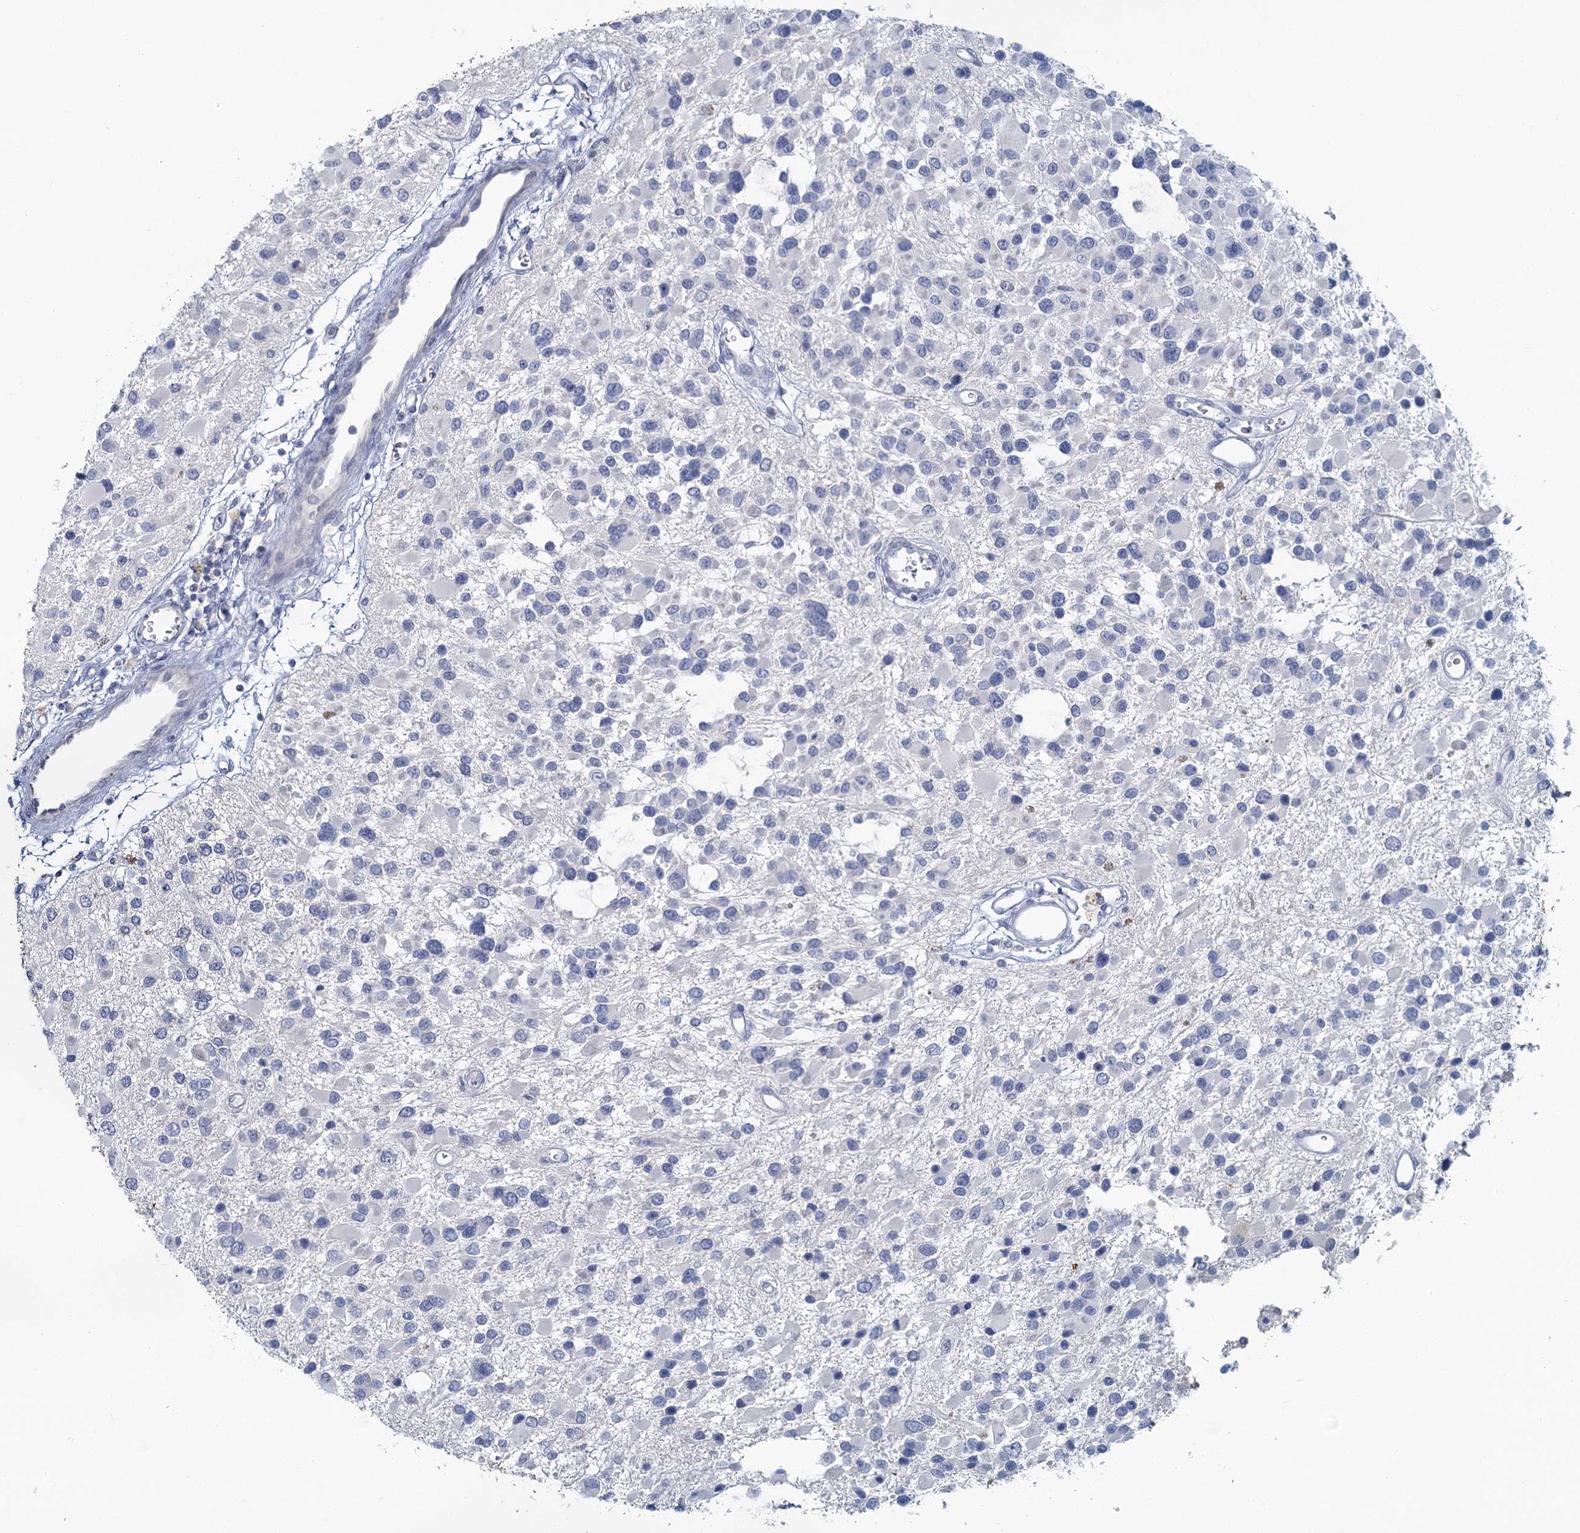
{"staining": {"intensity": "negative", "quantity": "none", "location": "none"}, "tissue": "glioma", "cell_type": "Tumor cells", "image_type": "cancer", "snomed": [{"axis": "morphology", "description": "Glioma, malignant, High grade"}, {"axis": "topography", "description": "Brain"}], "caption": "This is an immunohistochemistry histopathology image of malignant glioma (high-grade). There is no staining in tumor cells.", "gene": "CHGA", "patient": {"sex": "male", "age": 53}}